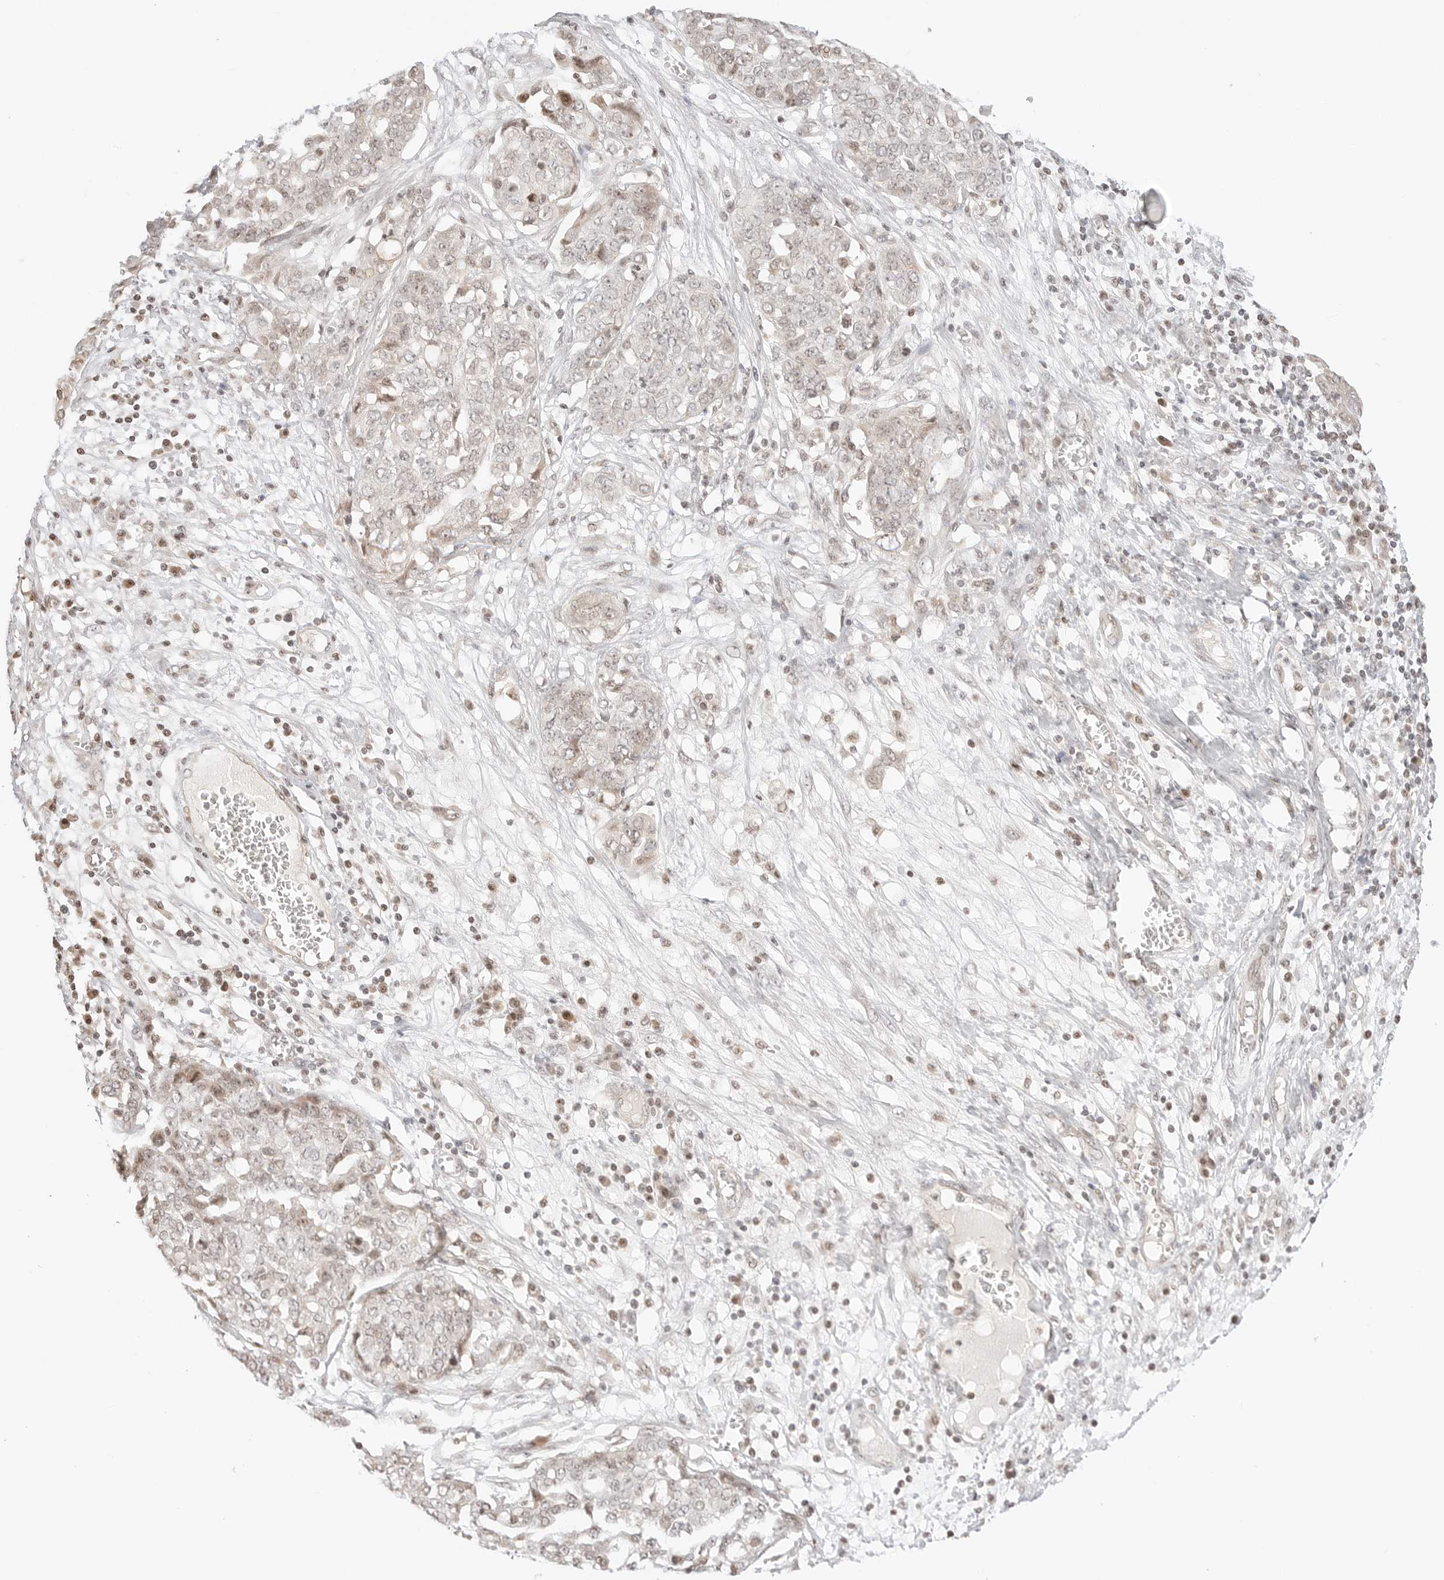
{"staining": {"intensity": "negative", "quantity": "none", "location": "none"}, "tissue": "ovarian cancer", "cell_type": "Tumor cells", "image_type": "cancer", "snomed": [{"axis": "morphology", "description": "Cystadenocarcinoma, serous, NOS"}, {"axis": "topography", "description": "Soft tissue"}, {"axis": "topography", "description": "Ovary"}], "caption": "A high-resolution photomicrograph shows IHC staining of ovarian serous cystadenocarcinoma, which displays no significant staining in tumor cells.", "gene": "RPS6KL1", "patient": {"sex": "female", "age": 57}}